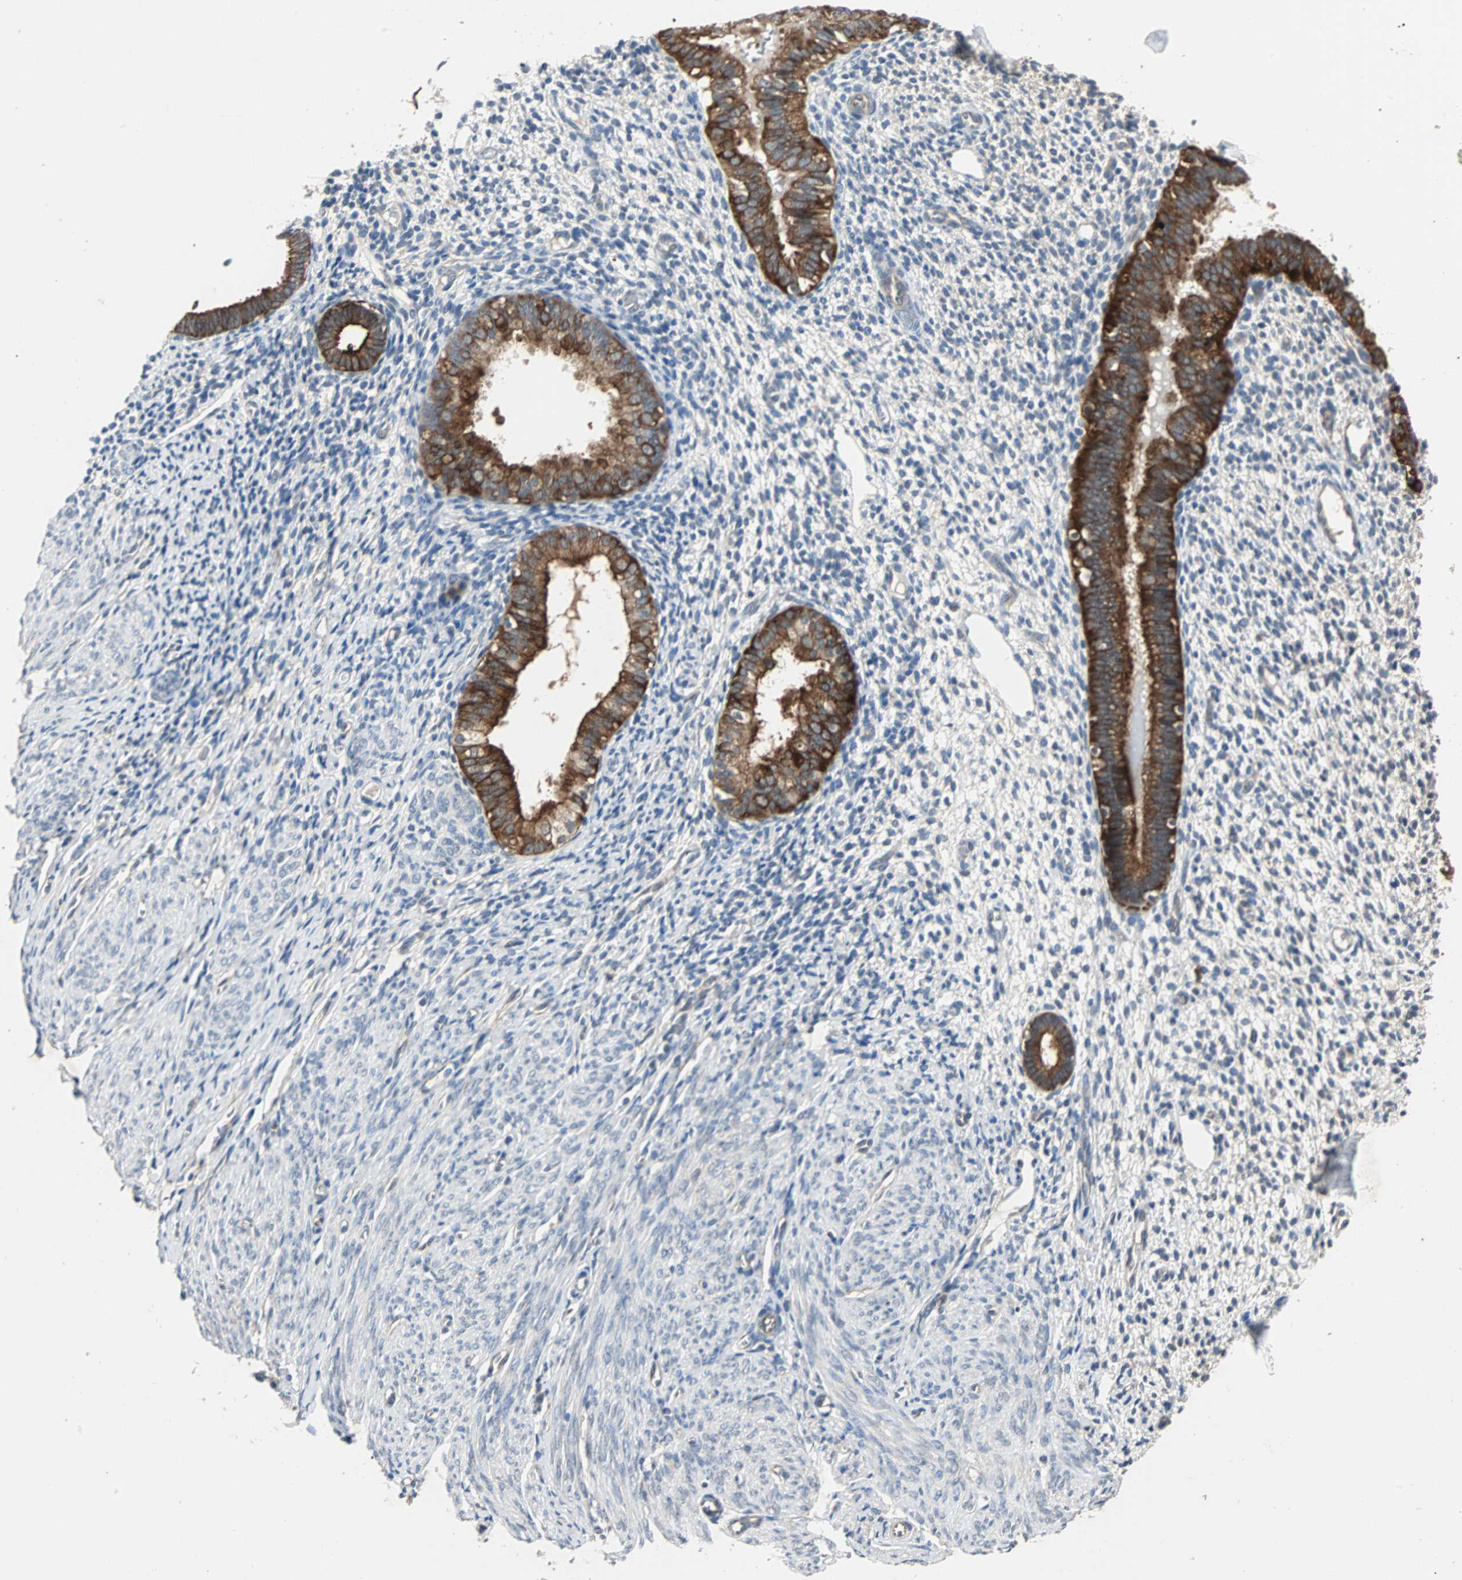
{"staining": {"intensity": "negative", "quantity": "none", "location": "none"}, "tissue": "endometrium", "cell_type": "Cells in endometrial stroma", "image_type": "normal", "snomed": [{"axis": "morphology", "description": "Normal tissue, NOS"}, {"axis": "topography", "description": "Endometrium"}], "caption": "Immunohistochemical staining of benign endometrium reveals no significant staining in cells in endometrial stroma. (Stains: DAB immunohistochemistry (IHC) with hematoxylin counter stain, Microscopy: brightfield microscopy at high magnification).", "gene": "CMC2", "patient": {"sex": "female", "age": 61}}